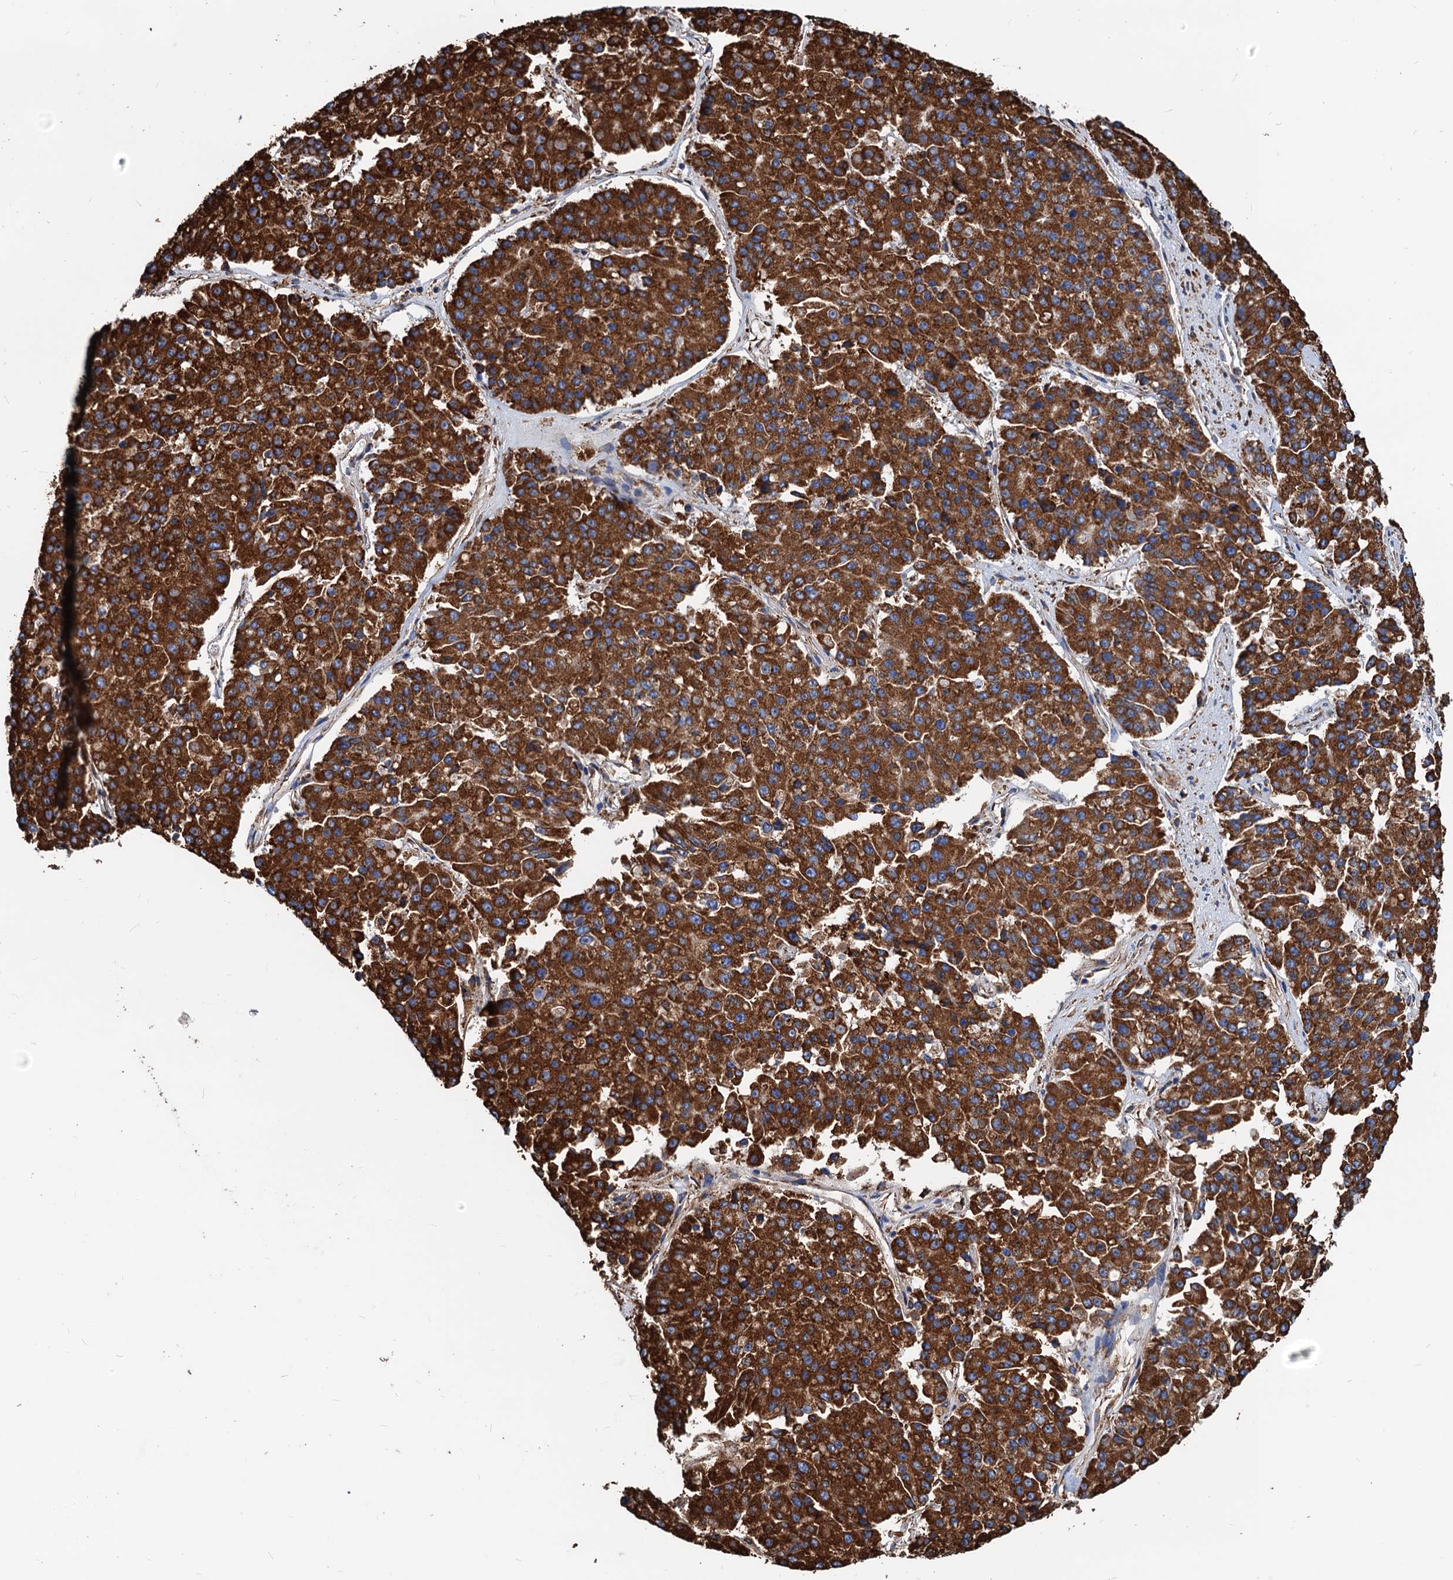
{"staining": {"intensity": "strong", "quantity": ">75%", "location": "cytoplasmic/membranous"}, "tissue": "pancreatic cancer", "cell_type": "Tumor cells", "image_type": "cancer", "snomed": [{"axis": "morphology", "description": "Adenocarcinoma, NOS"}, {"axis": "topography", "description": "Pancreas"}], "caption": "A brown stain highlights strong cytoplasmic/membranous positivity of a protein in human adenocarcinoma (pancreatic) tumor cells. (brown staining indicates protein expression, while blue staining denotes nuclei).", "gene": "HSPA5", "patient": {"sex": "male", "age": 50}}